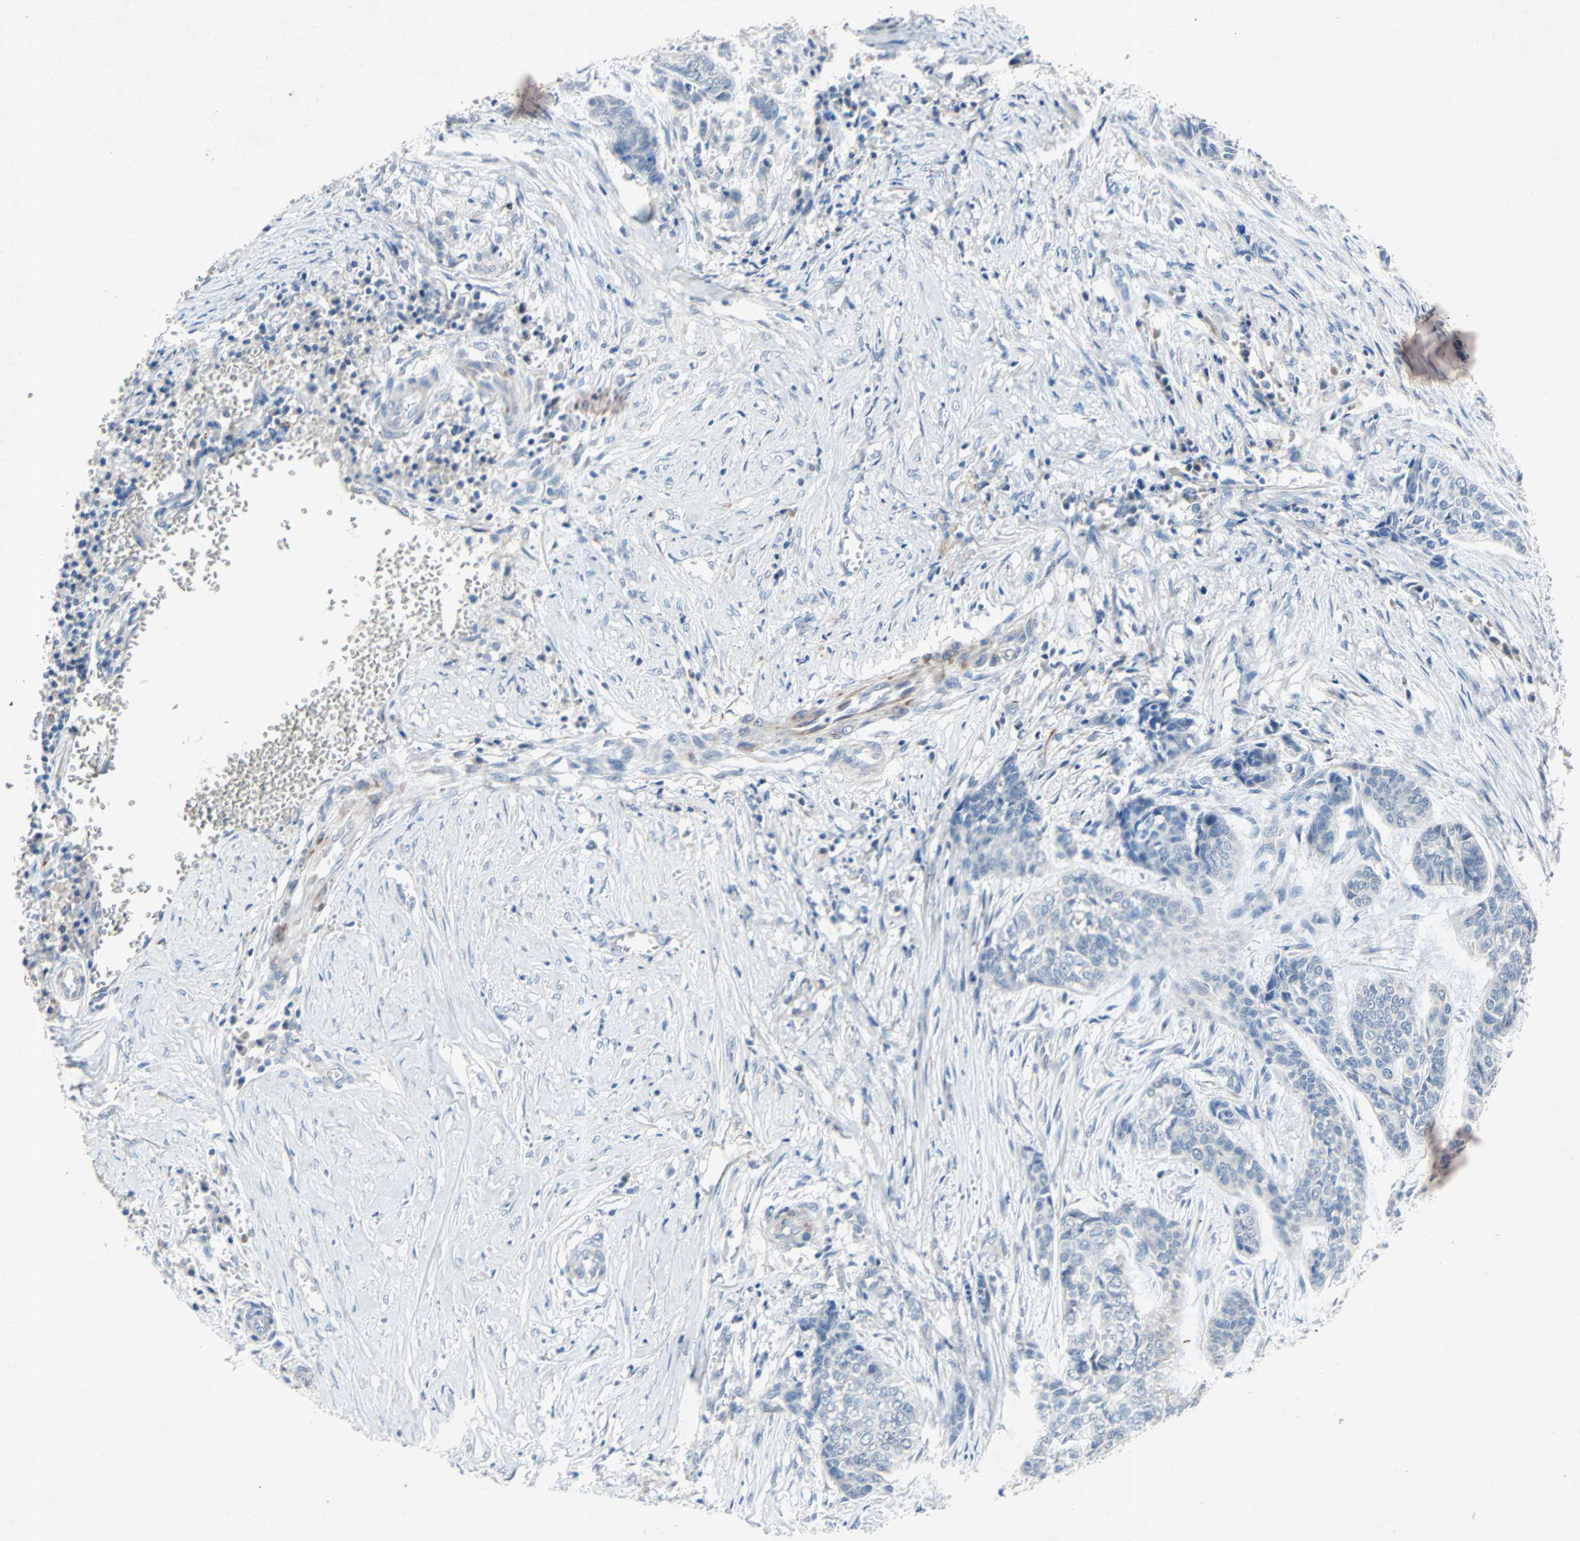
{"staining": {"intensity": "negative", "quantity": "none", "location": "none"}, "tissue": "skin cancer", "cell_type": "Tumor cells", "image_type": "cancer", "snomed": [{"axis": "morphology", "description": "Basal cell carcinoma"}, {"axis": "topography", "description": "Skin"}], "caption": "The histopathology image reveals no significant staining in tumor cells of skin cancer (basal cell carcinoma). Nuclei are stained in blue.", "gene": "PCDHB2", "patient": {"sex": "female", "age": 64}}